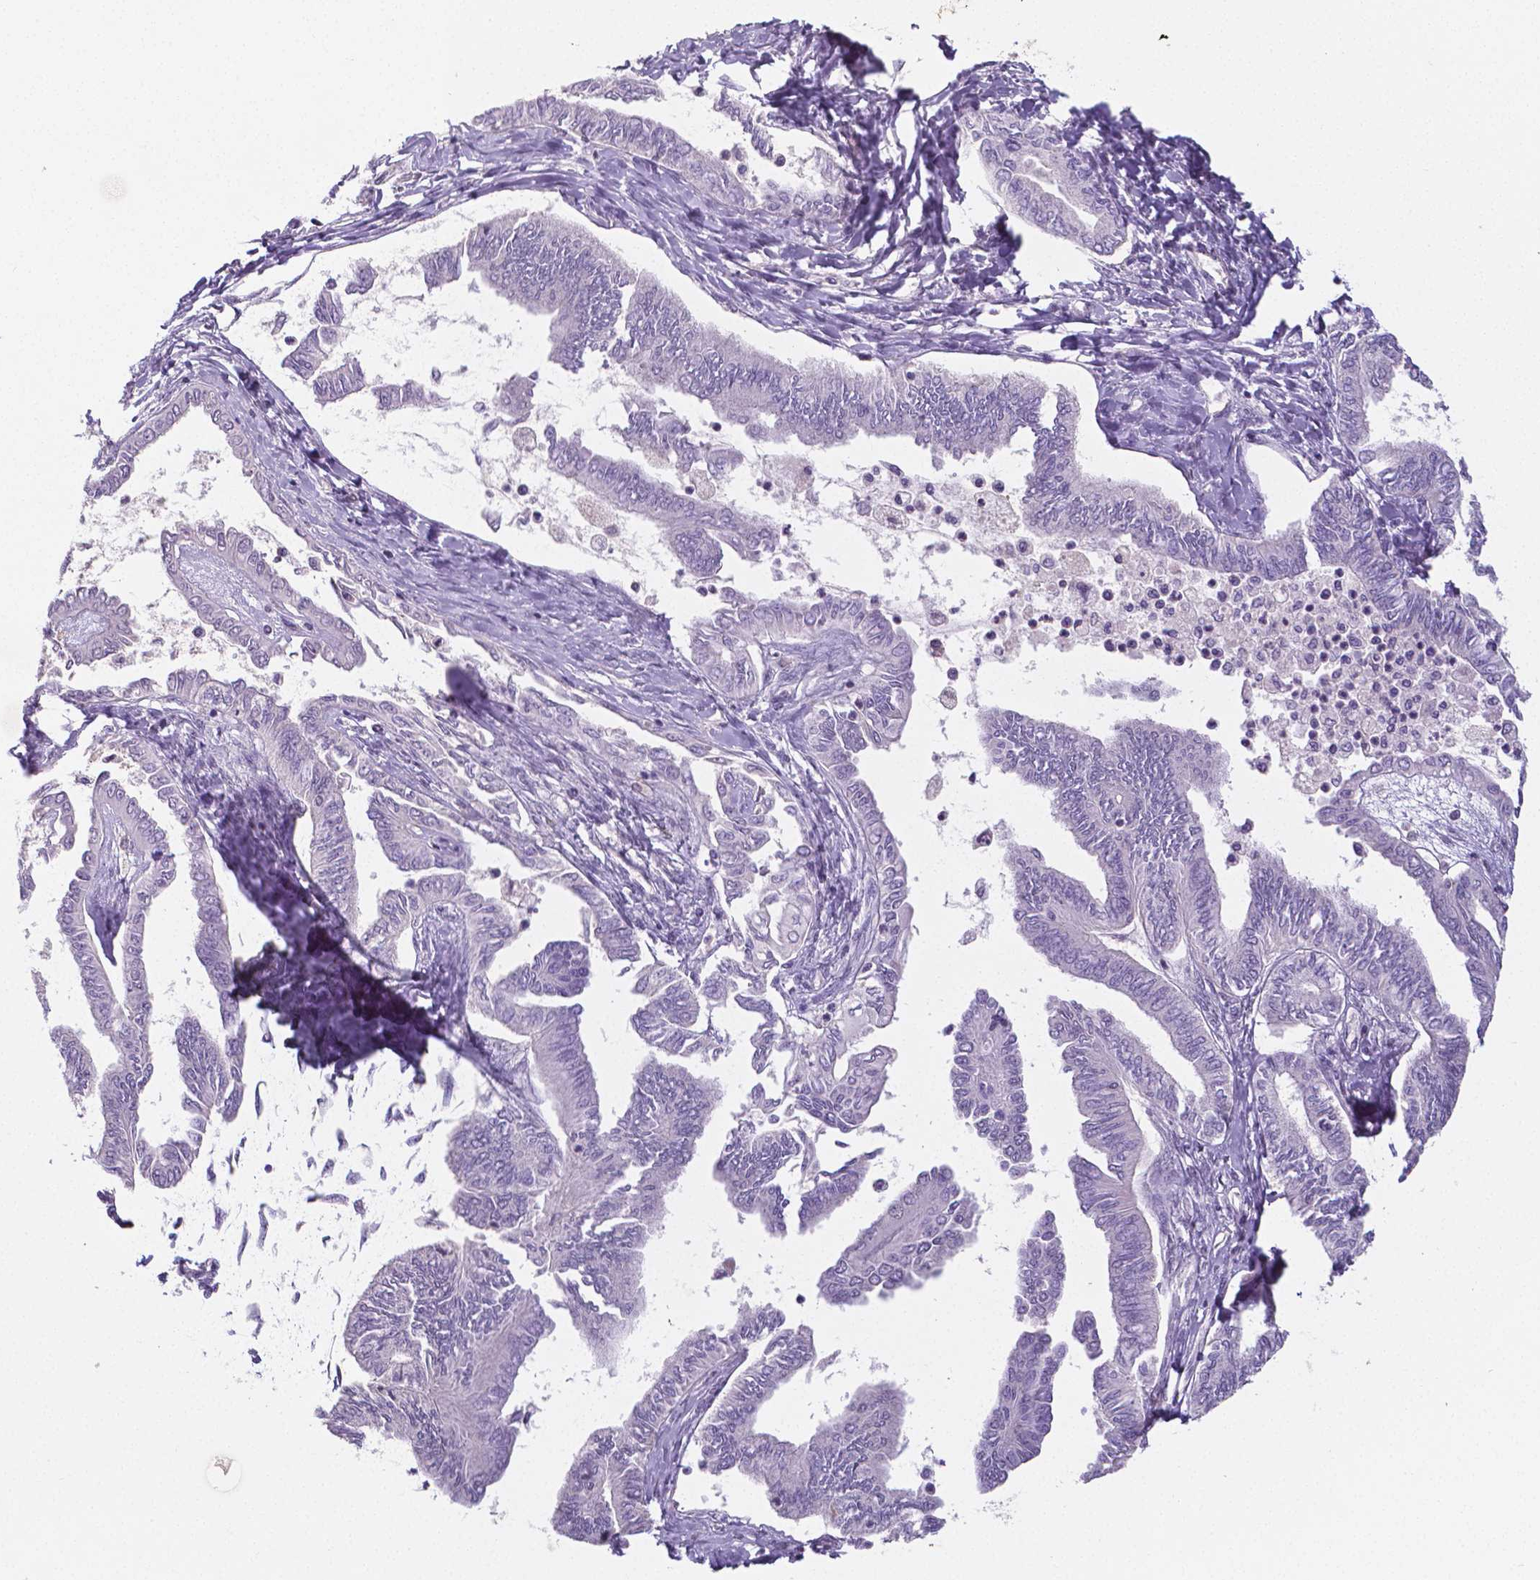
{"staining": {"intensity": "negative", "quantity": "none", "location": "none"}, "tissue": "ovarian cancer", "cell_type": "Tumor cells", "image_type": "cancer", "snomed": [{"axis": "morphology", "description": "Carcinoma, endometroid"}, {"axis": "topography", "description": "Ovary"}], "caption": "This photomicrograph is of ovarian cancer stained with immunohistochemistry to label a protein in brown with the nuclei are counter-stained blue. There is no staining in tumor cells. (Brightfield microscopy of DAB immunohistochemistry (IHC) at high magnification).", "gene": "CRMP1", "patient": {"sex": "female", "age": 70}}